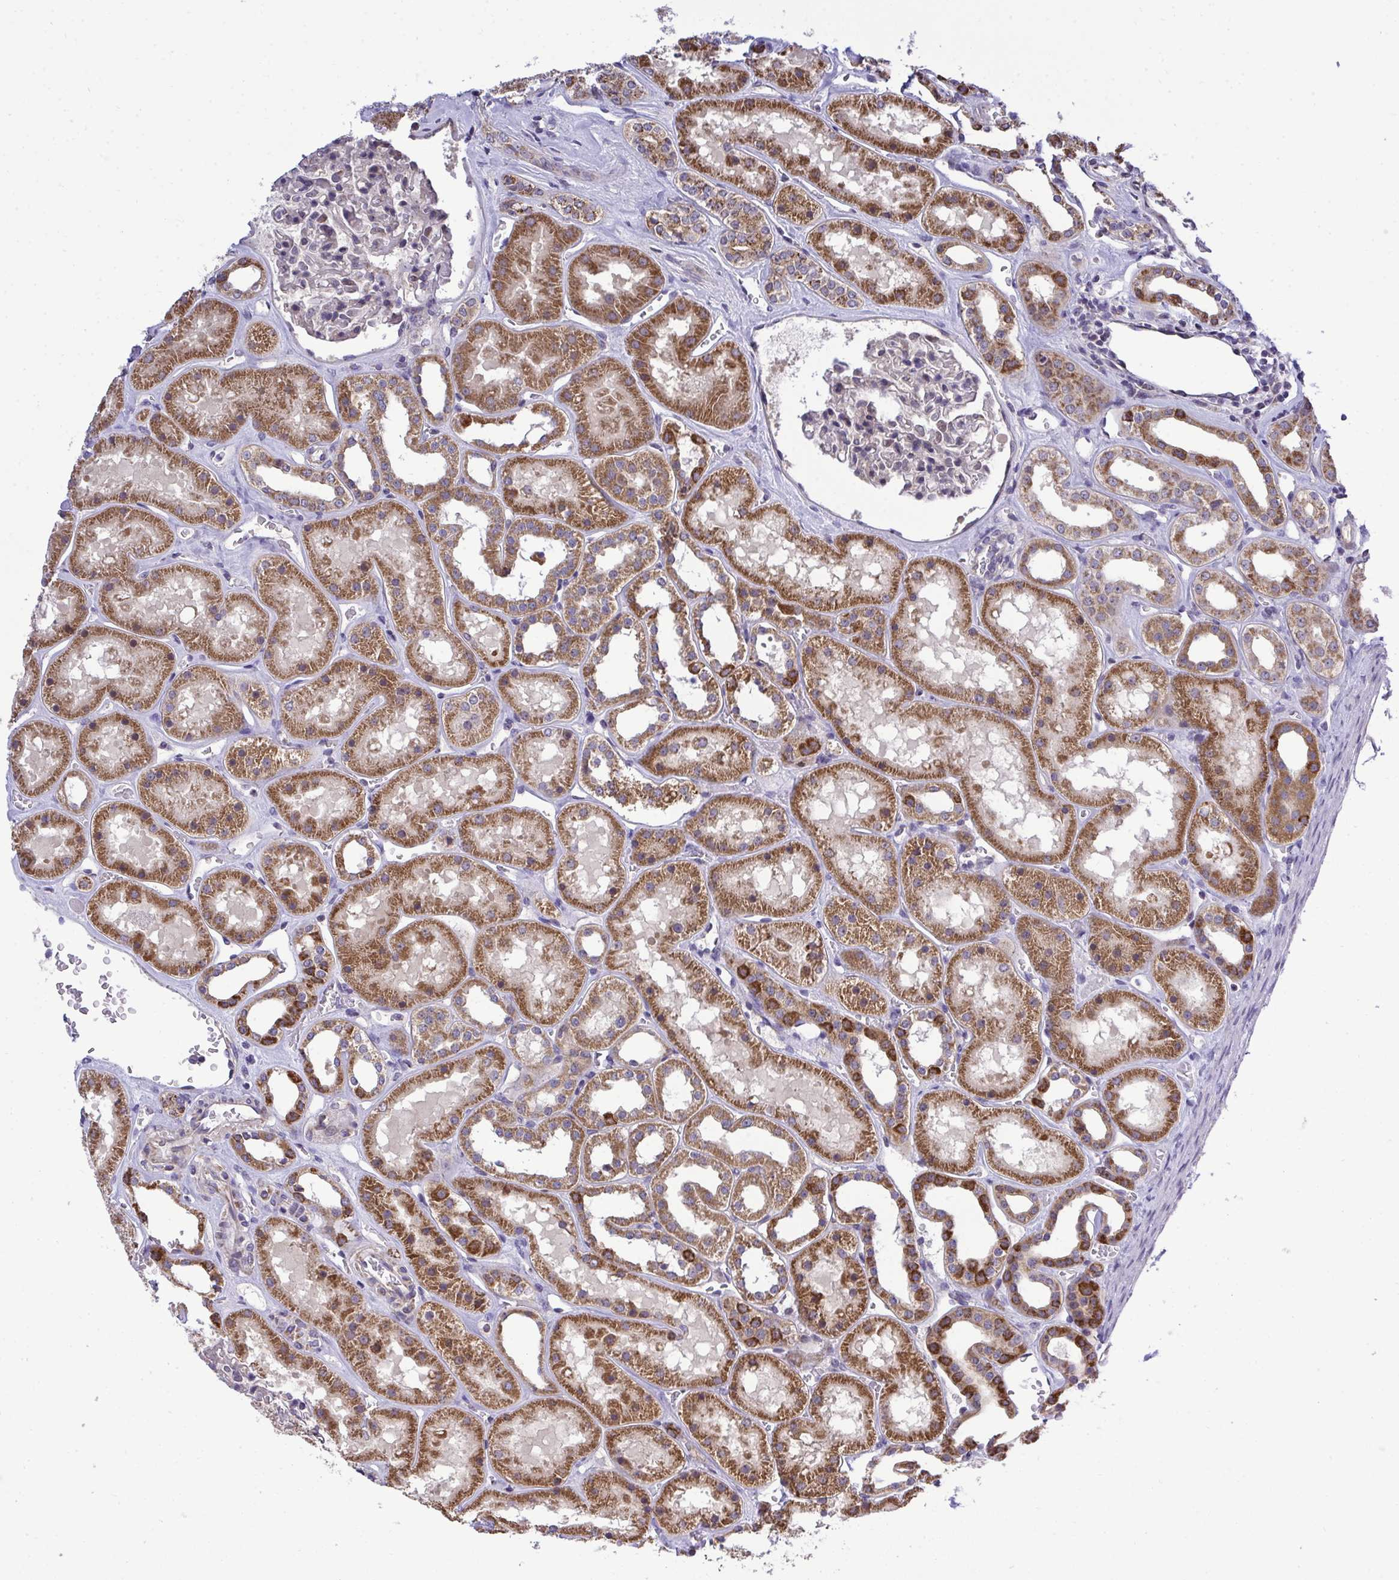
{"staining": {"intensity": "weak", "quantity": "<25%", "location": "cytoplasmic/membranous"}, "tissue": "kidney", "cell_type": "Cells in glomeruli", "image_type": "normal", "snomed": [{"axis": "morphology", "description": "Normal tissue, NOS"}, {"axis": "topography", "description": "Kidney"}], "caption": "Cells in glomeruli are negative for brown protein staining in normal kidney. (DAB IHC visualized using brightfield microscopy, high magnification).", "gene": "XAF1", "patient": {"sex": "female", "age": 41}}